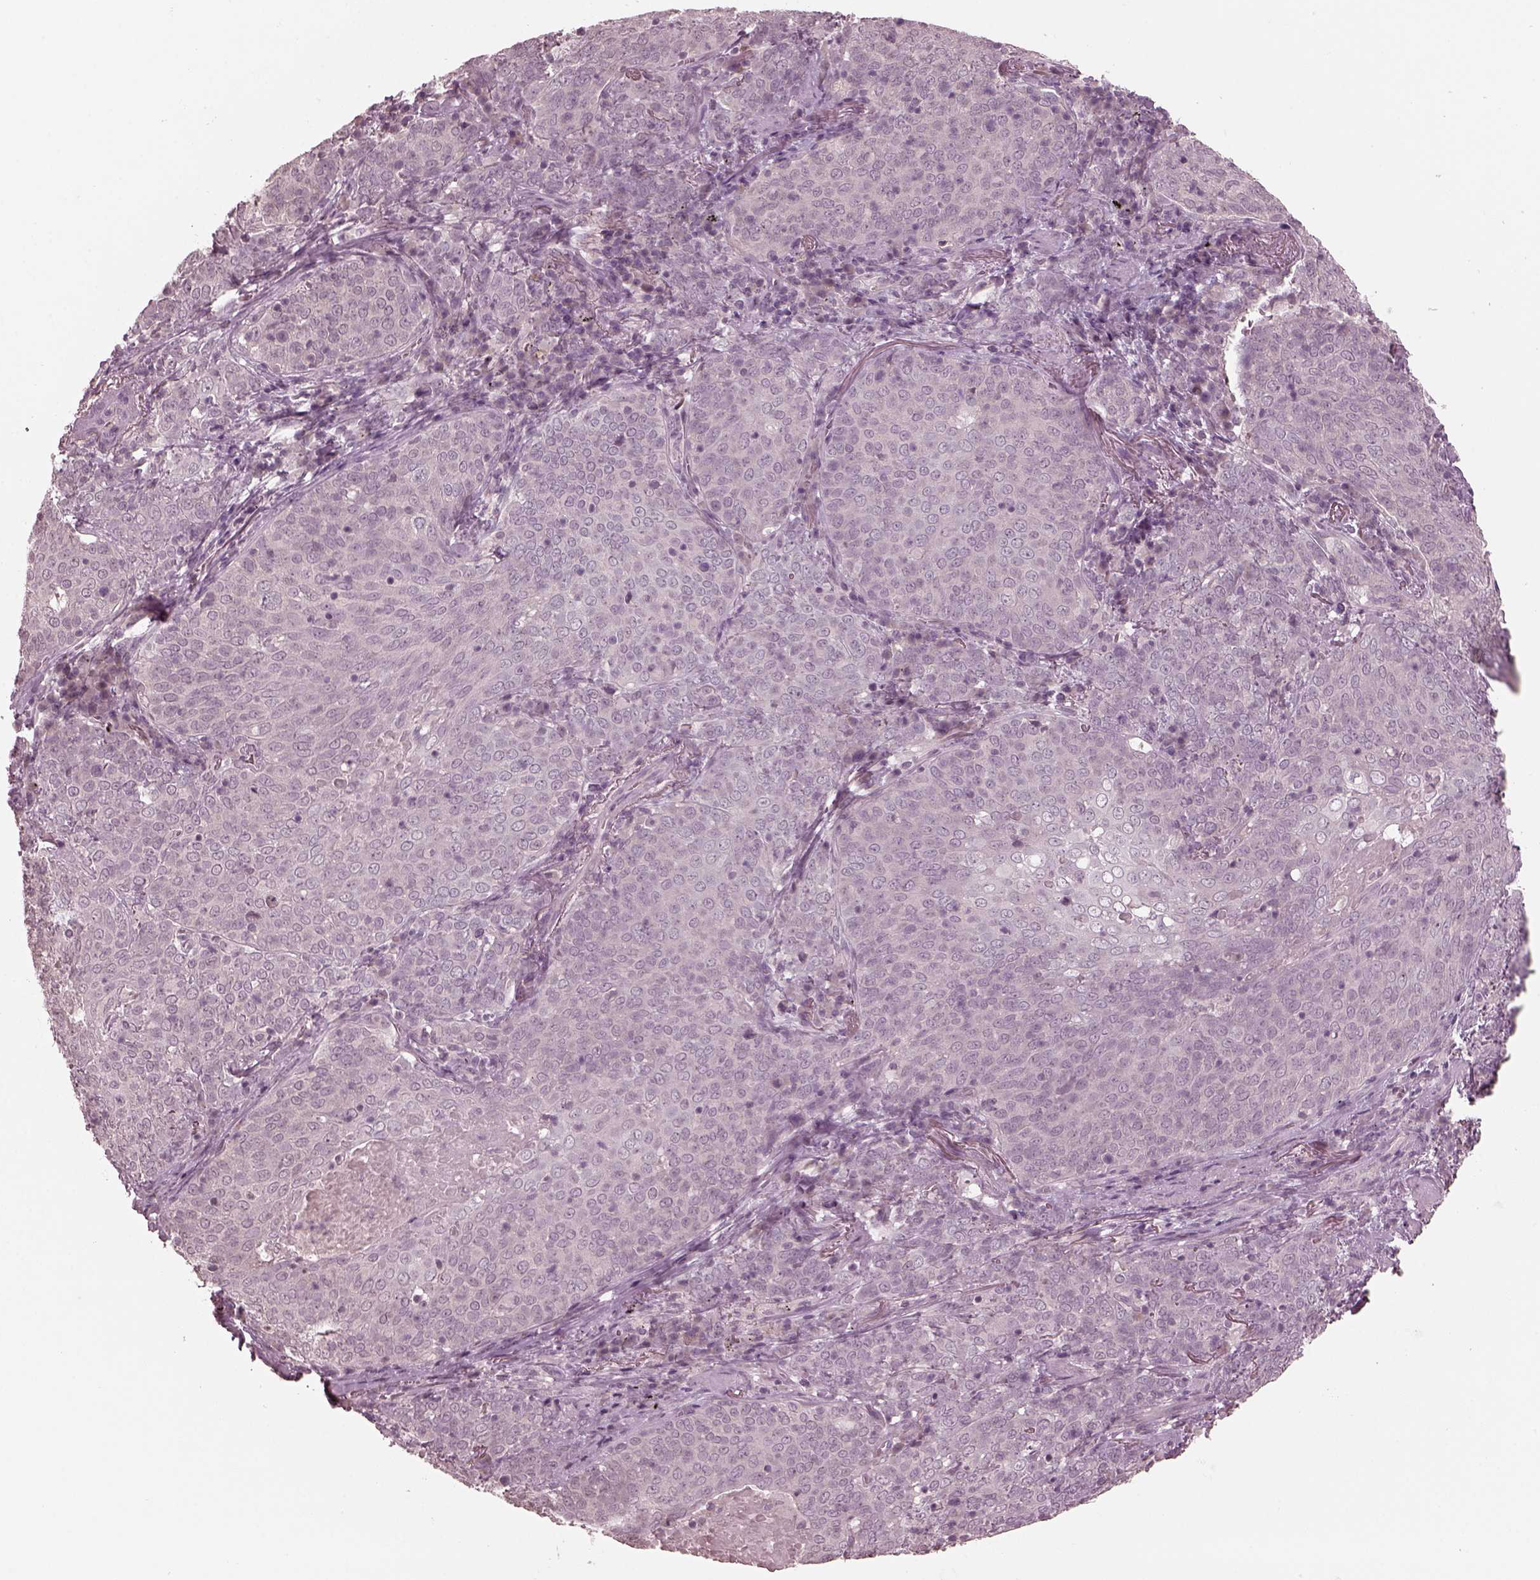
{"staining": {"intensity": "negative", "quantity": "none", "location": "none"}, "tissue": "lung cancer", "cell_type": "Tumor cells", "image_type": "cancer", "snomed": [{"axis": "morphology", "description": "Squamous cell carcinoma, NOS"}, {"axis": "topography", "description": "Lung"}], "caption": "This is a micrograph of immunohistochemistry (IHC) staining of squamous cell carcinoma (lung), which shows no positivity in tumor cells.", "gene": "RGS7", "patient": {"sex": "male", "age": 82}}